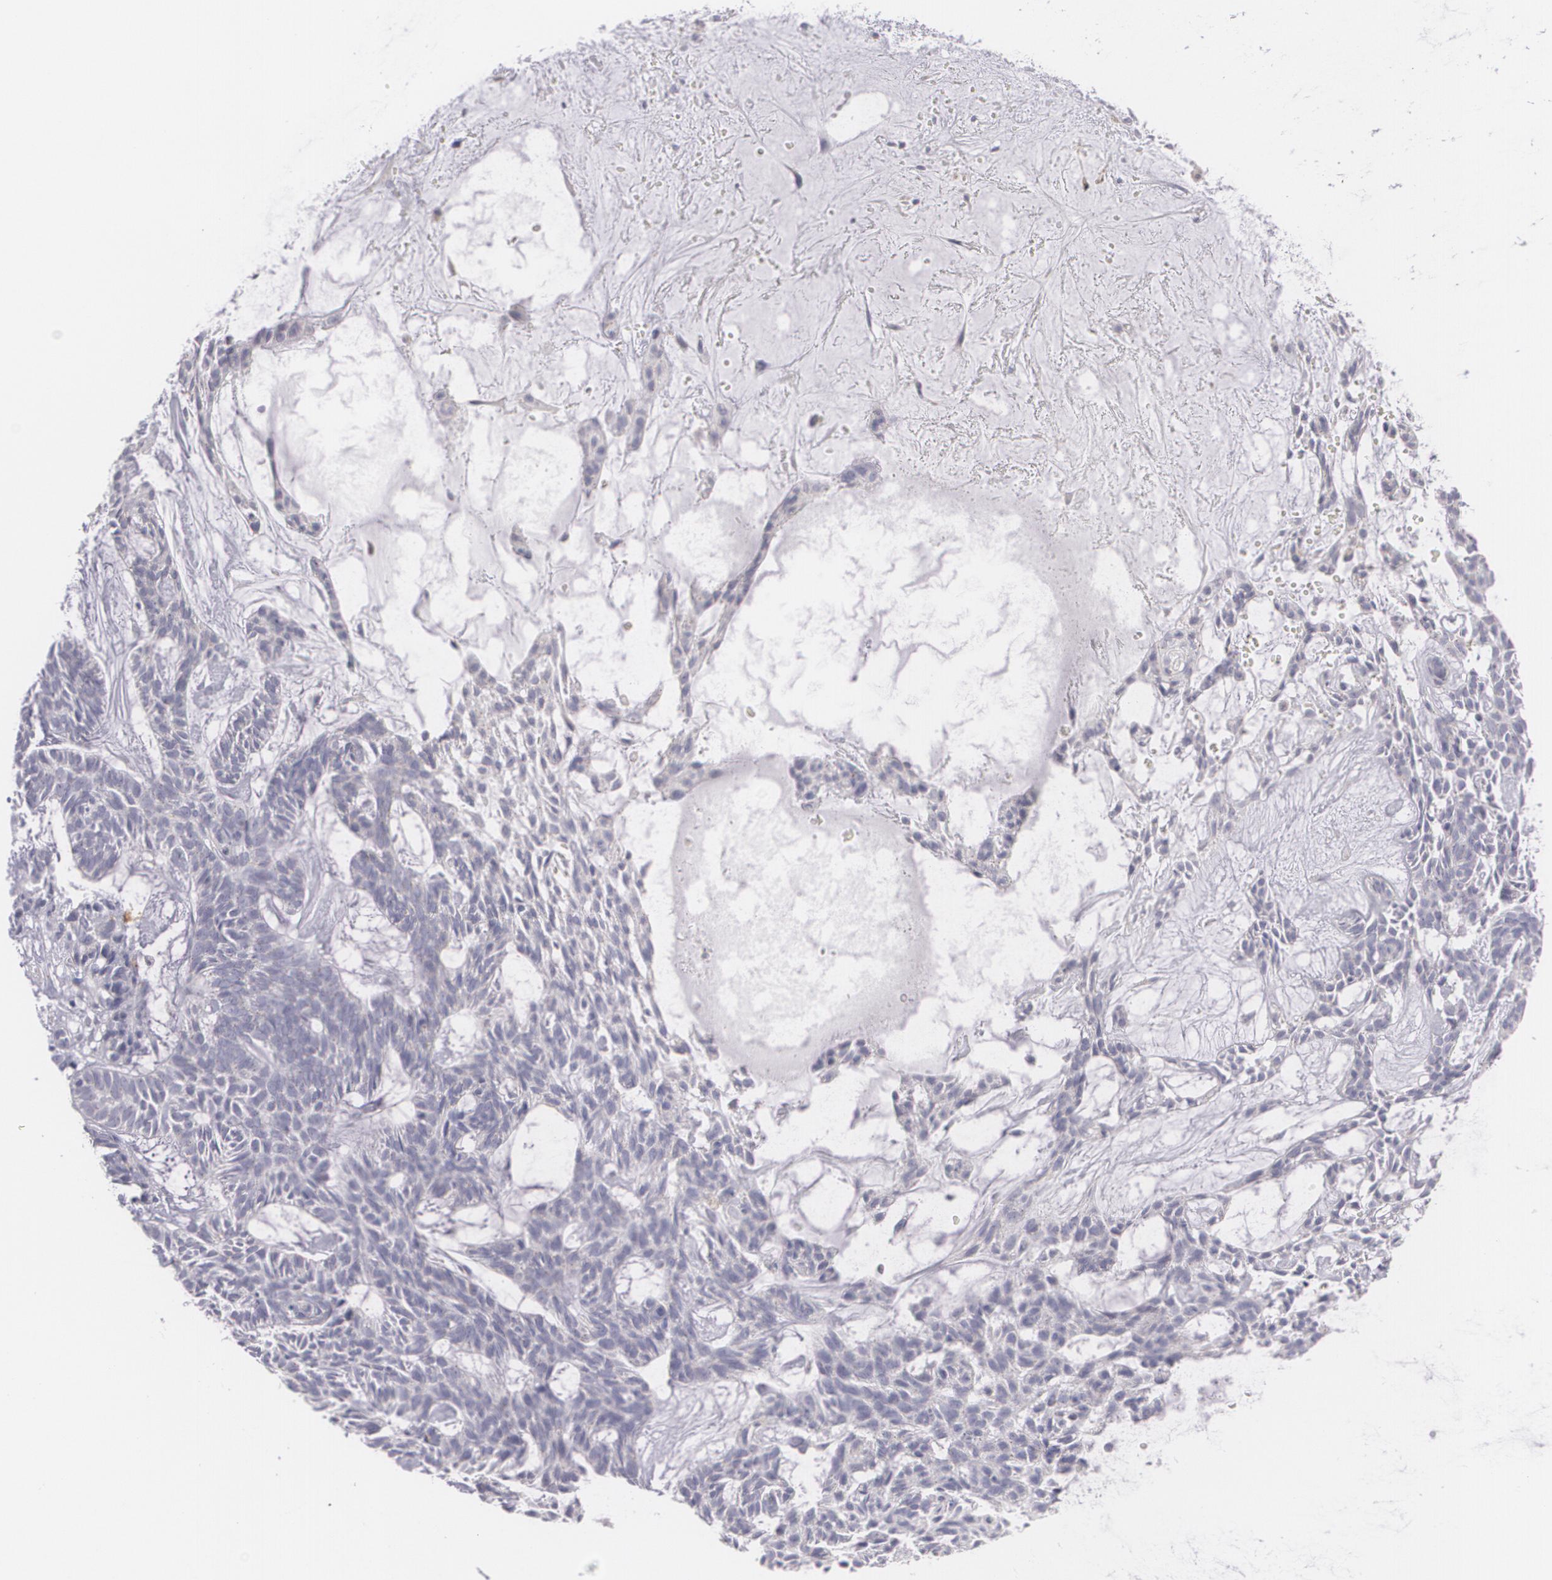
{"staining": {"intensity": "negative", "quantity": "none", "location": "none"}, "tissue": "skin cancer", "cell_type": "Tumor cells", "image_type": "cancer", "snomed": [{"axis": "morphology", "description": "Basal cell carcinoma"}, {"axis": "topography", "description": "Skin"}], "caption": "This micrograph is of basal cell carcinoma (skin) stained with IHC to label a protein in brown with the nuclei are counter-stained blue. There is no positivity in tumor cells.", "gene": "CILK1", "patient": {"sex": "male", "age": 75}}